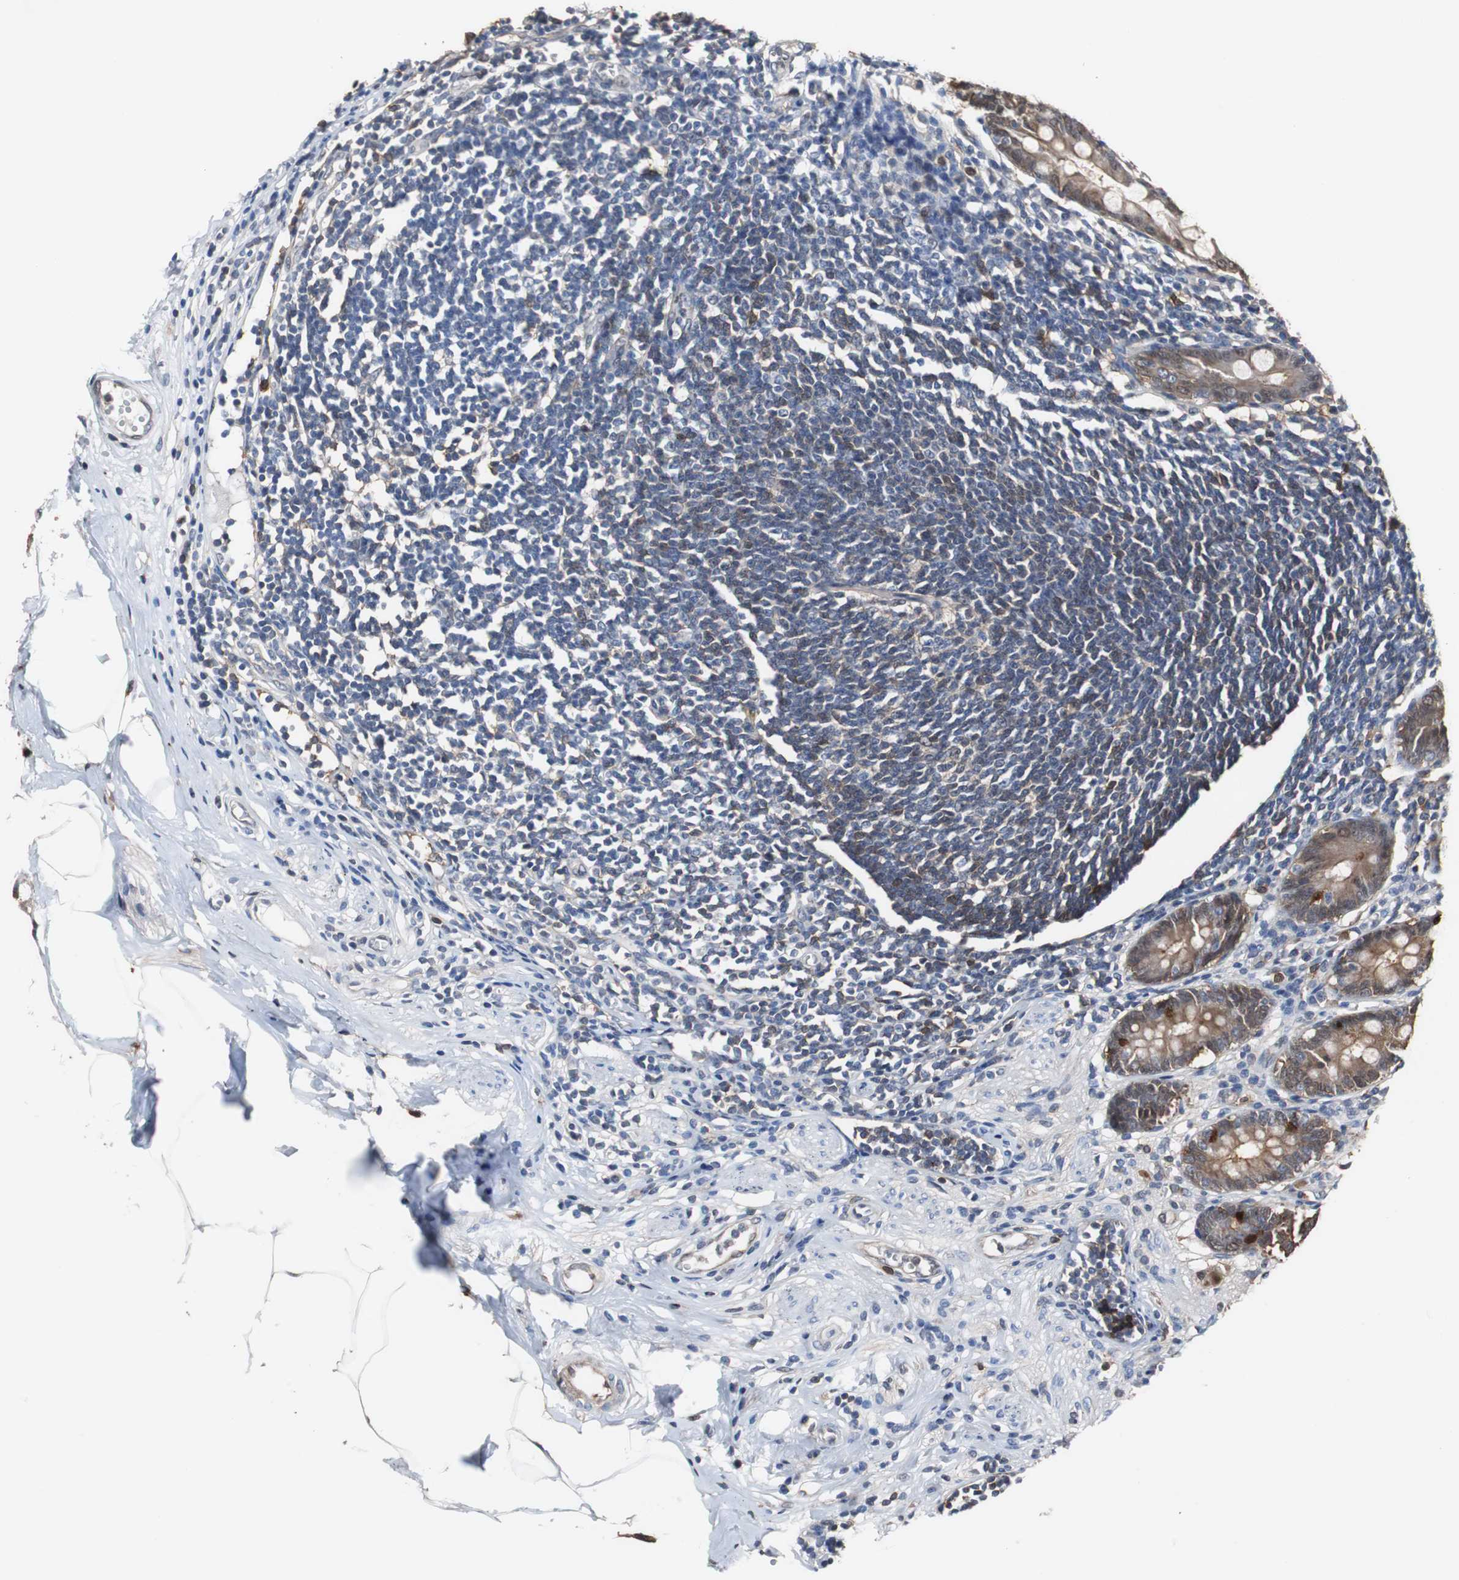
{"staining": {"intensity": "moderate", "quantity": ">75%", "location": "cytoplasmic/membranous"}, "tissue": "appendix", "cell_type": "Glandular cells", "image_type": "normal", "snomed": [{"axis": "morphology", "description": "Normal tissue, NOS"}, {"axis": "topography", "description": "Appendix"}], "caption": "IHC (DAB) staining of benign appendix demonstrates moderate cytoplasmic/membranous protein staining in approximately >75% of glandular cells.", "gene": "ANXA4", "patient": {"sex": "female", "age": 50}}